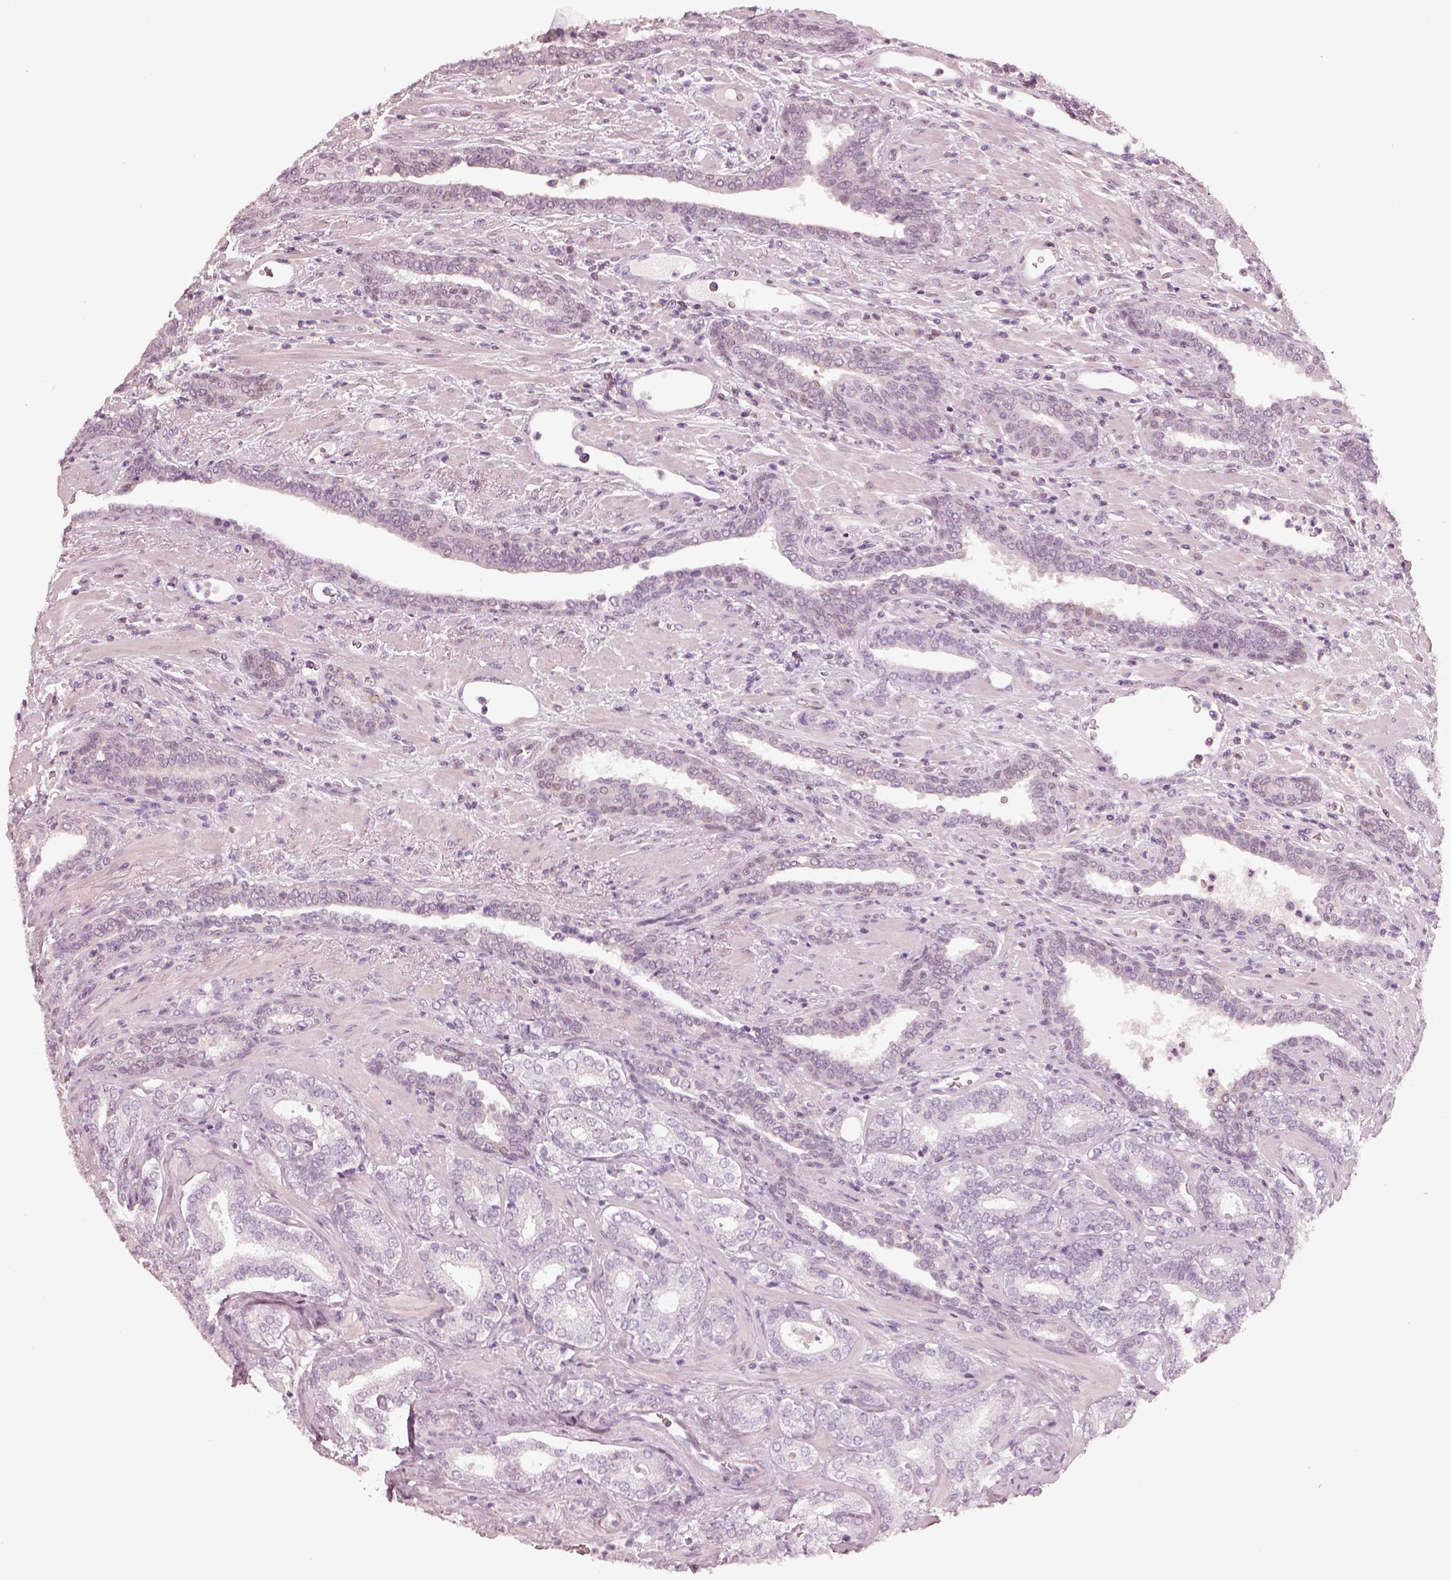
{"staining": {"intensity": "negative", "quantity": "none", "location": "none"}, "tissue": "prostate cancer", "cell_type": "Tumor cells", "image_type": "cancer", "snomed": [{"axis": "morphology", "description": "Adenocarcinoma, Low grade"}, {"axis": "topography", "description": "Prostate"}], "caption": "Protein analysis of adenocarcinoma (low-grade) (prostate) exhibits no significant staining in tumor cells.", "gene": "EGR4", "patient": {"sex": "male", "age": 61}}